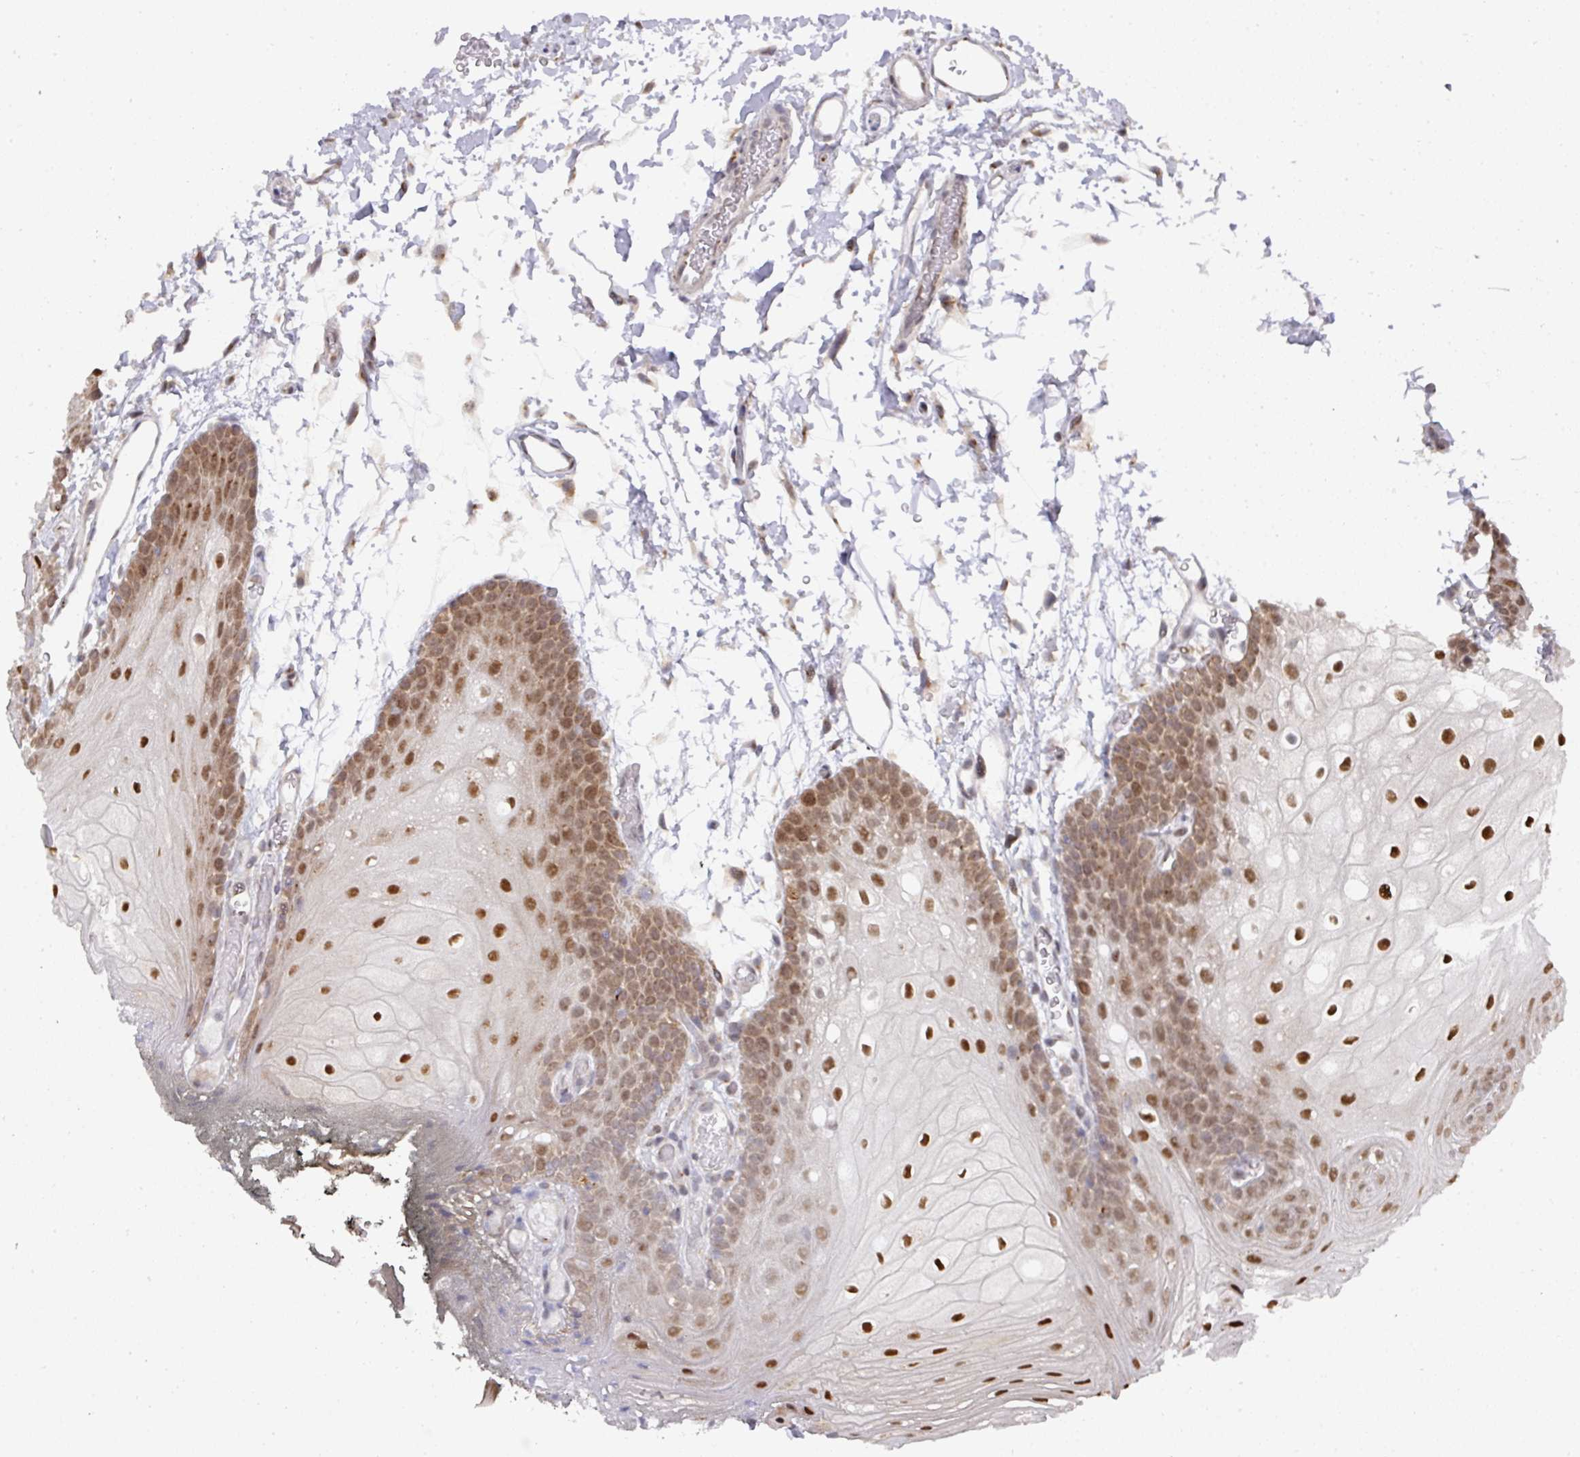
{"staining": {"intensity": "moderate", "quantity": ">75%", "location": "nuclear"}, "tissue": "oral mucosa", "cell_type": "Squamous epithelial cells", "image_type": "normal", "snomed": [{"axis": "morphology", "description": "Normal tissue, NOS"}, {"axis": "morphology", "description": "Squamous cell carcinoma, NOS"}, {"axis": "topography", "description": "Oral tissue"}, {"axis": "topography", "description": "Head-Neck"}], "caption": "Oral mucosa stained with IHC shows moderate nuclear positivity in about >75% of squamous epithelial cells.", "gene": "C18orf25", "patient": {"sex": "female", "age": 81}}